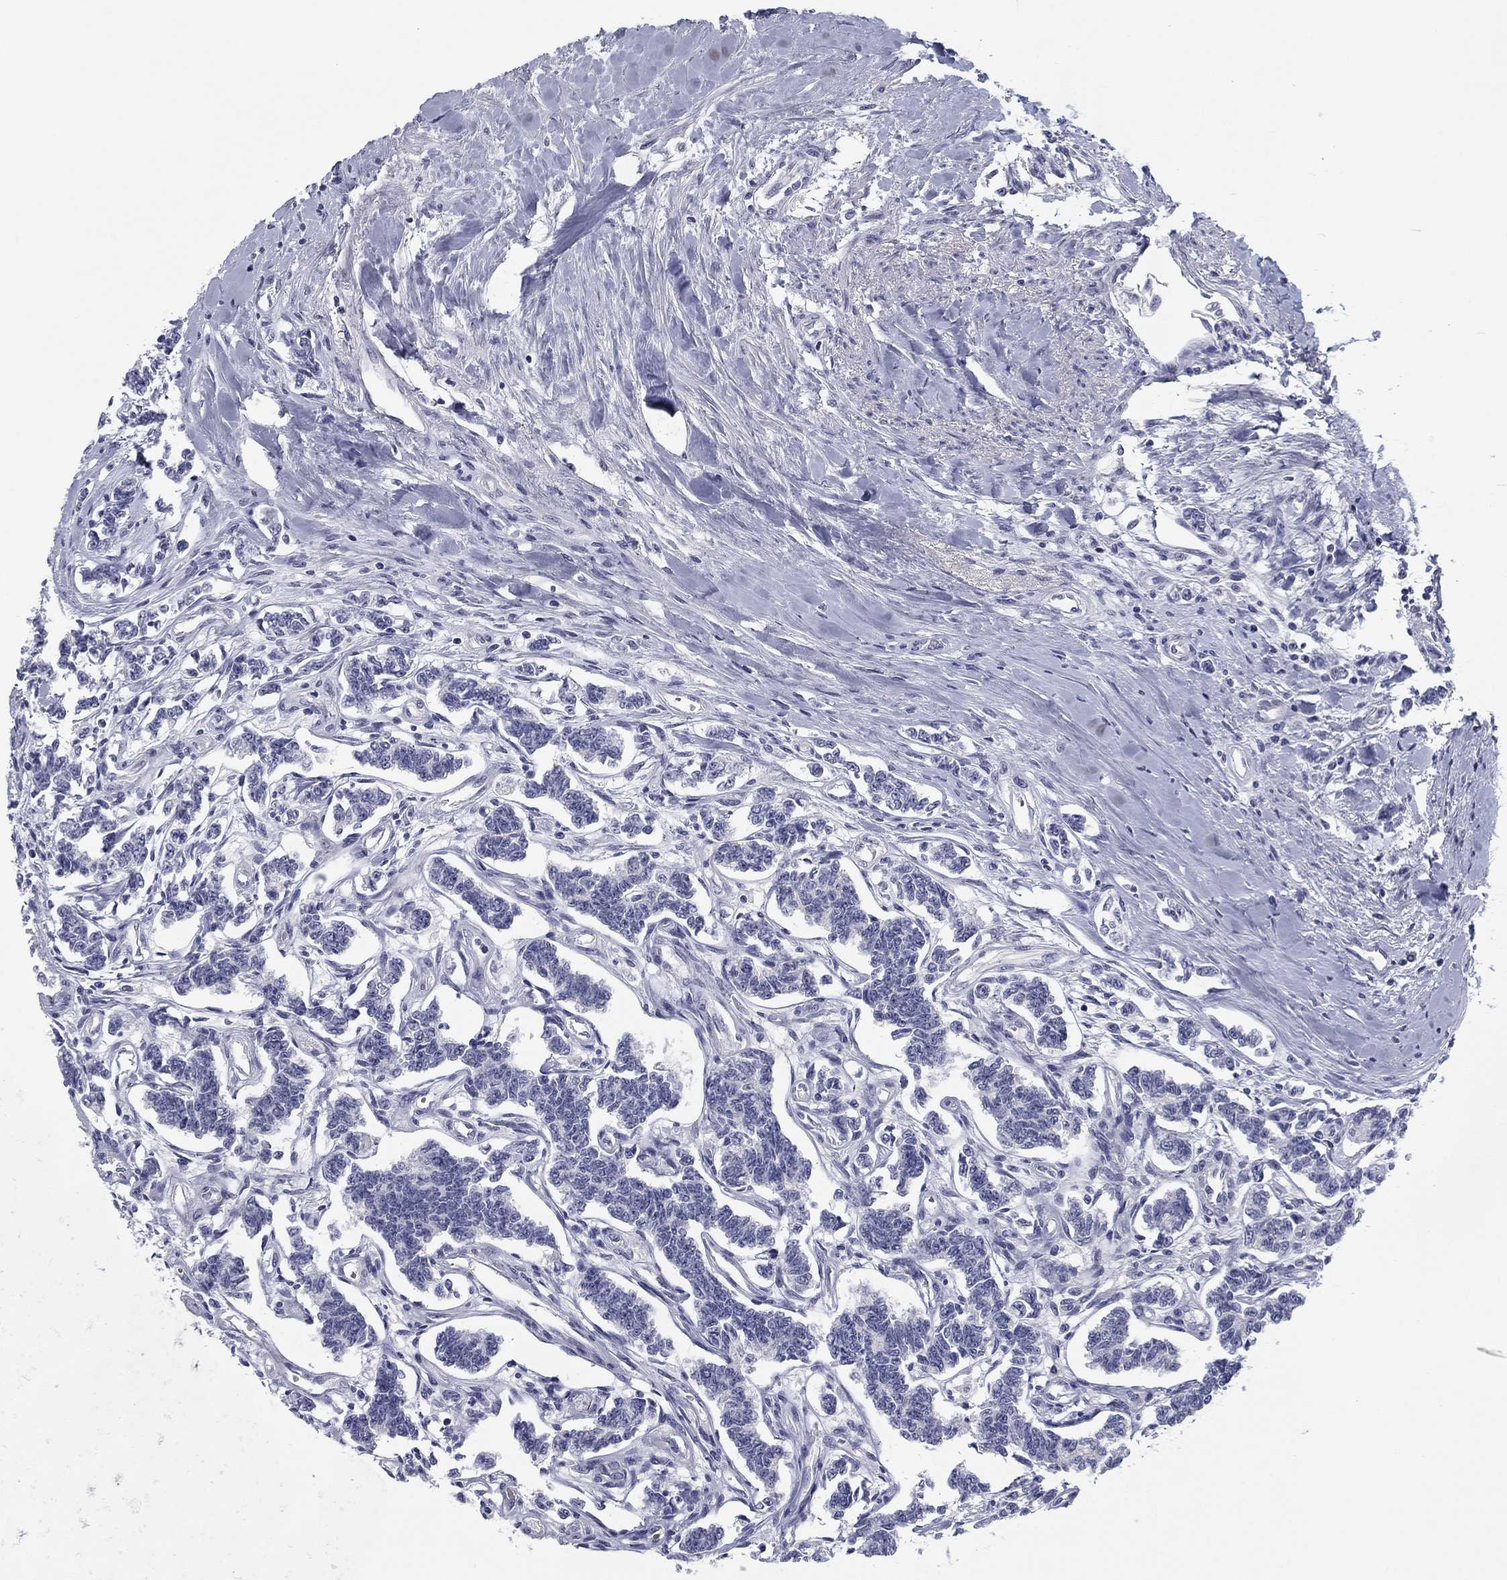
{"staining": {"intensity": "negative", "quantity": "none", "location": "none"}, "tissue": "carcinoid", "cell_type": "Tumor cells", "image_type": "cancer", "snomed": [{"axis": "morphology", "description": "Carcinoid, malignant, NOS"}, {"axis": "topography", "description": "Kidney"}], "caption": "High magnification brightfield microscopy of carcinoid (malignant) stained with DAB (3,3'-diaminobenzidine) (brown) and counterstained with hematoxylin (blue): tumor cells show no significant staining.", "gene": "CALB1", "patient": {"sex": "female", "age": 41}}